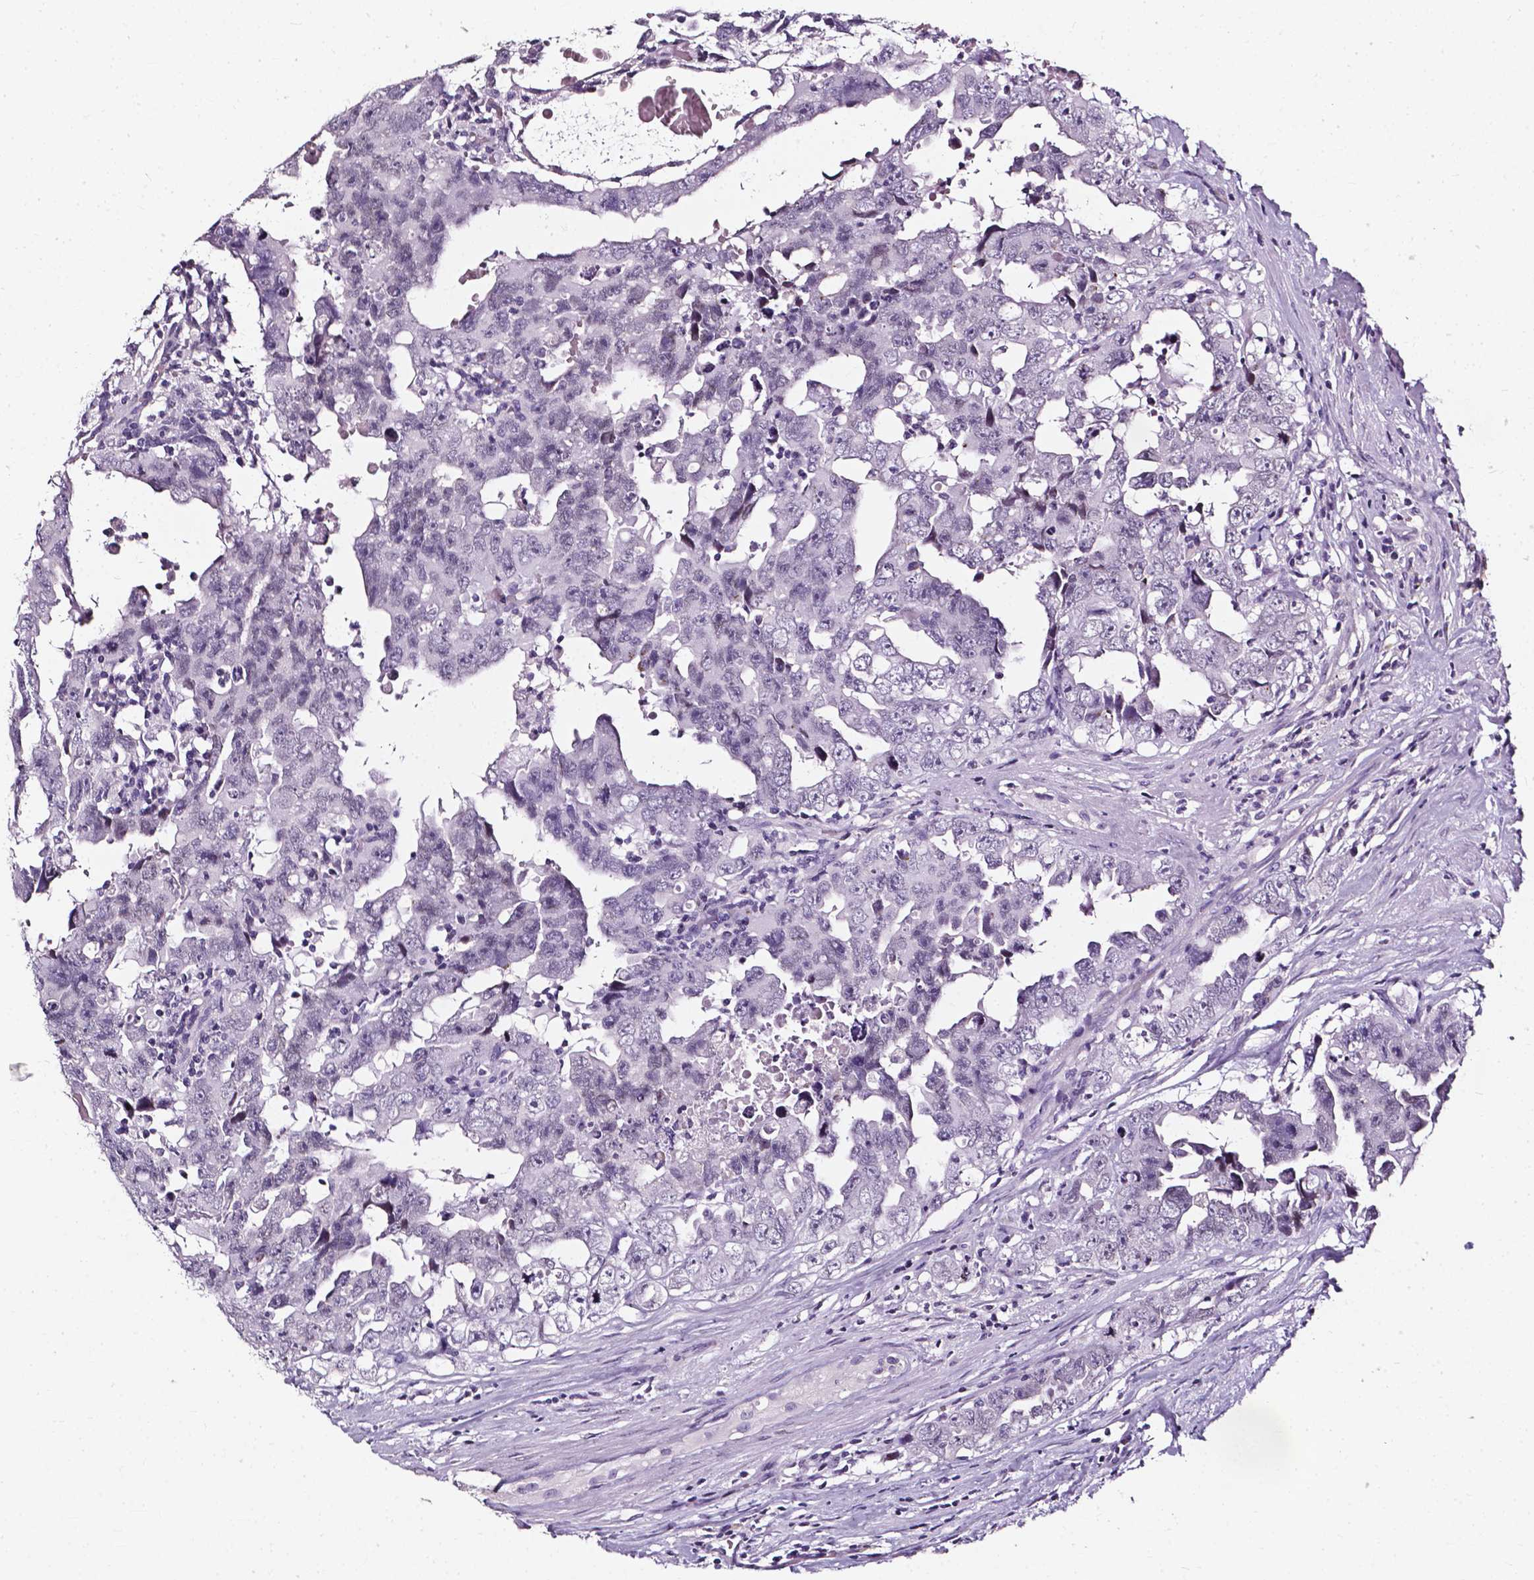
{"staining": {"intensity": "negative", "quantity": "none", "location": "none"}, "tissue": "testis cancer", "cell_type": "Tumor cells", "image_type": "cancer", "snomed": [{"axis": "morphology", "description": "Carcinoma, Embryonal, NOS"}, {"axis": "topography", "description": "Testis"}], "caption": "Protein analysis of testis cancer (embryonal carcinoma) demonstrates no significant positivity in tumor cells. The staining is performed using DAB brown chromogen with nuclei counter-stained in using hematoxylin.", "gene": "AKR1B10", "patient": {"sex": "male", "age": 24}}